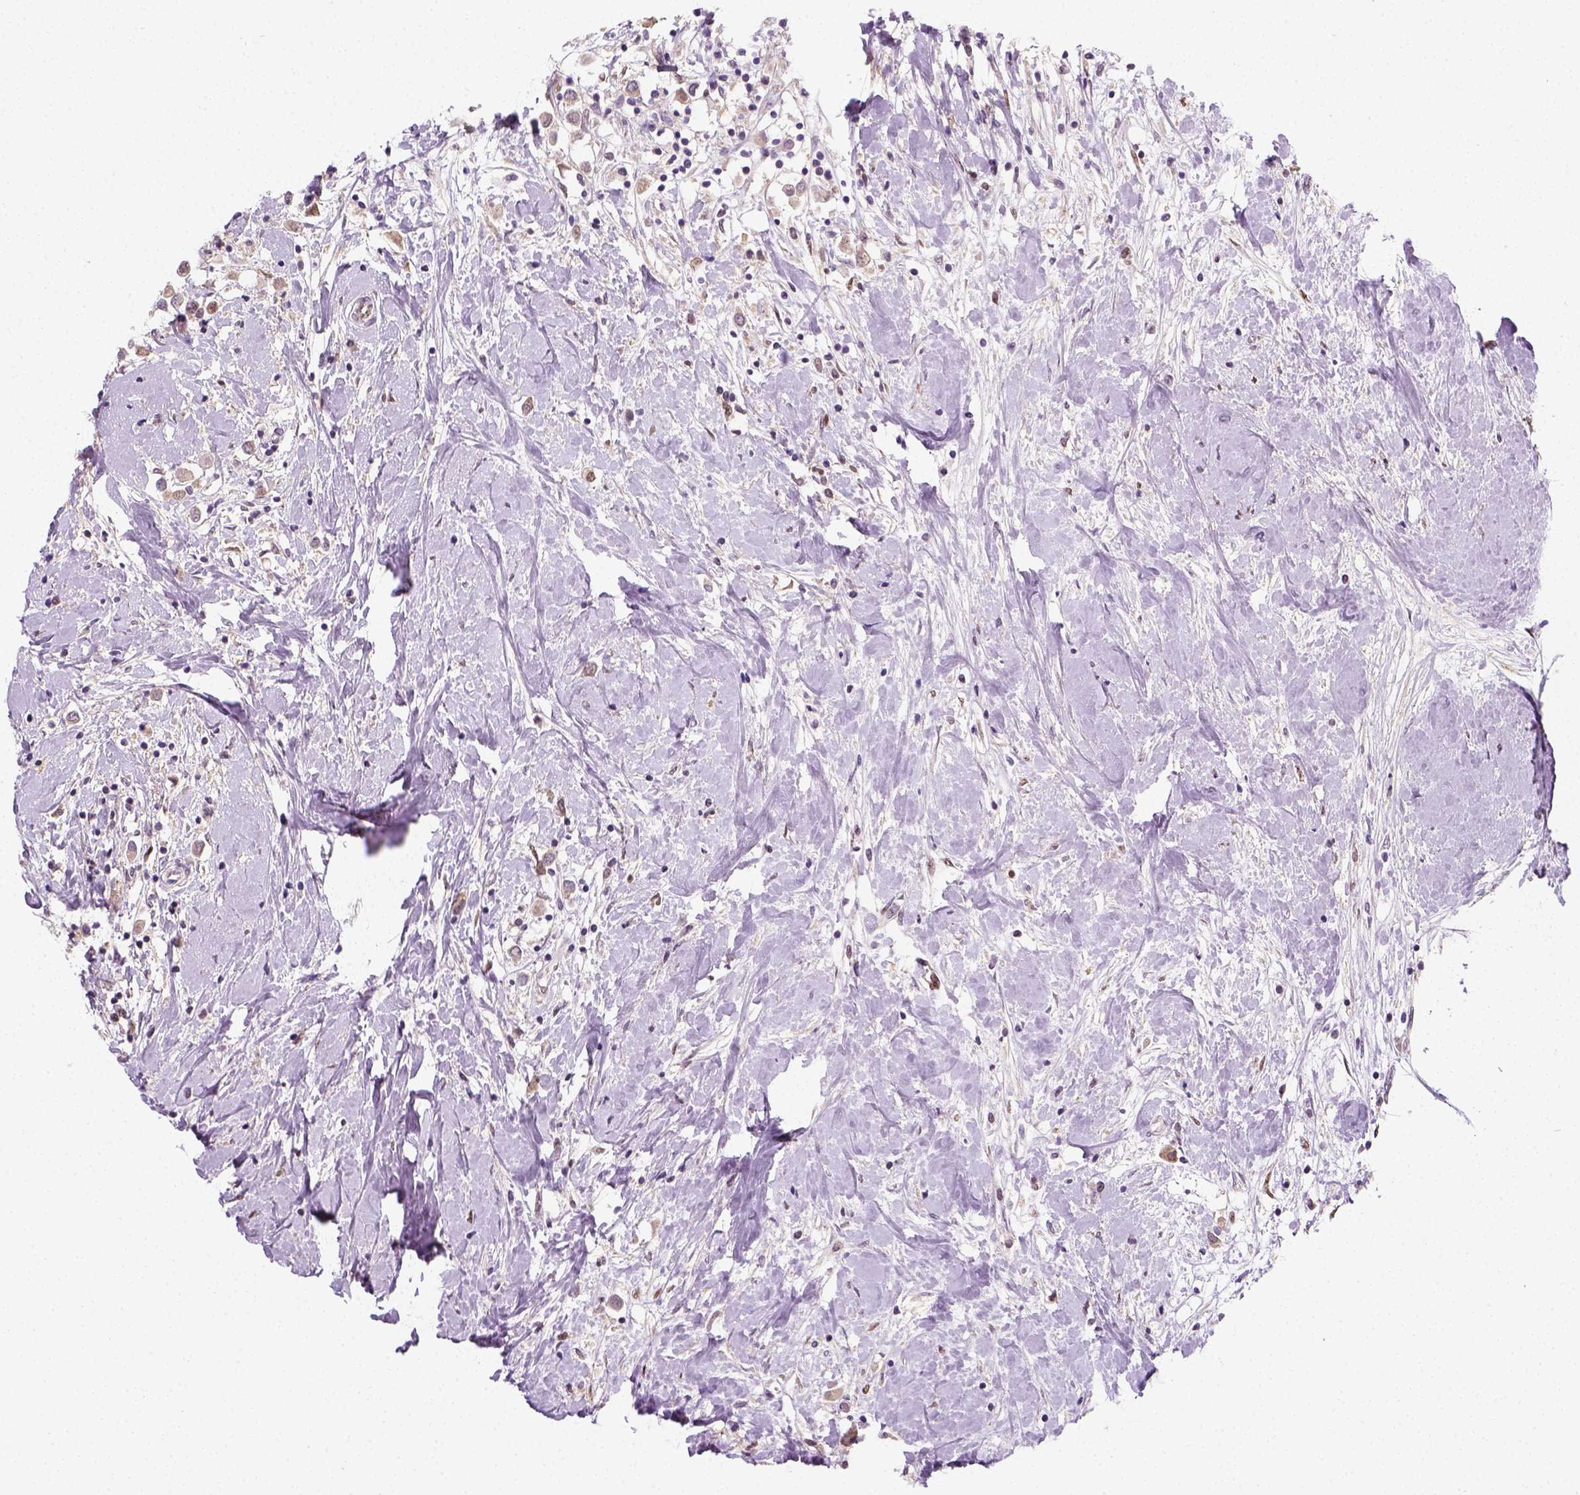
{"staining": {"intensity": "moderate", "quantity": "25%-75%", "location": "nuclear"}, "tissue": "breast cancer", "cell_type": "Tumor cells", "image_type": "cancer", "snomed": [{"axis": "morphology", "description": "Duct carcinoma"}, {"axis": "topography", "description": "Breast"}], "caption": "The micrograph reveals a brown stain indicating the presence of a protein in the nuclear of tumor cells in breast cancer (intraductal carcinoma). (DAB (3,3'-diaminobenzidine) = brown stain, brightfield microscopy at high magnification).", "gene": "C1orf112", "patient": {"sex": "female", "age": 61}}